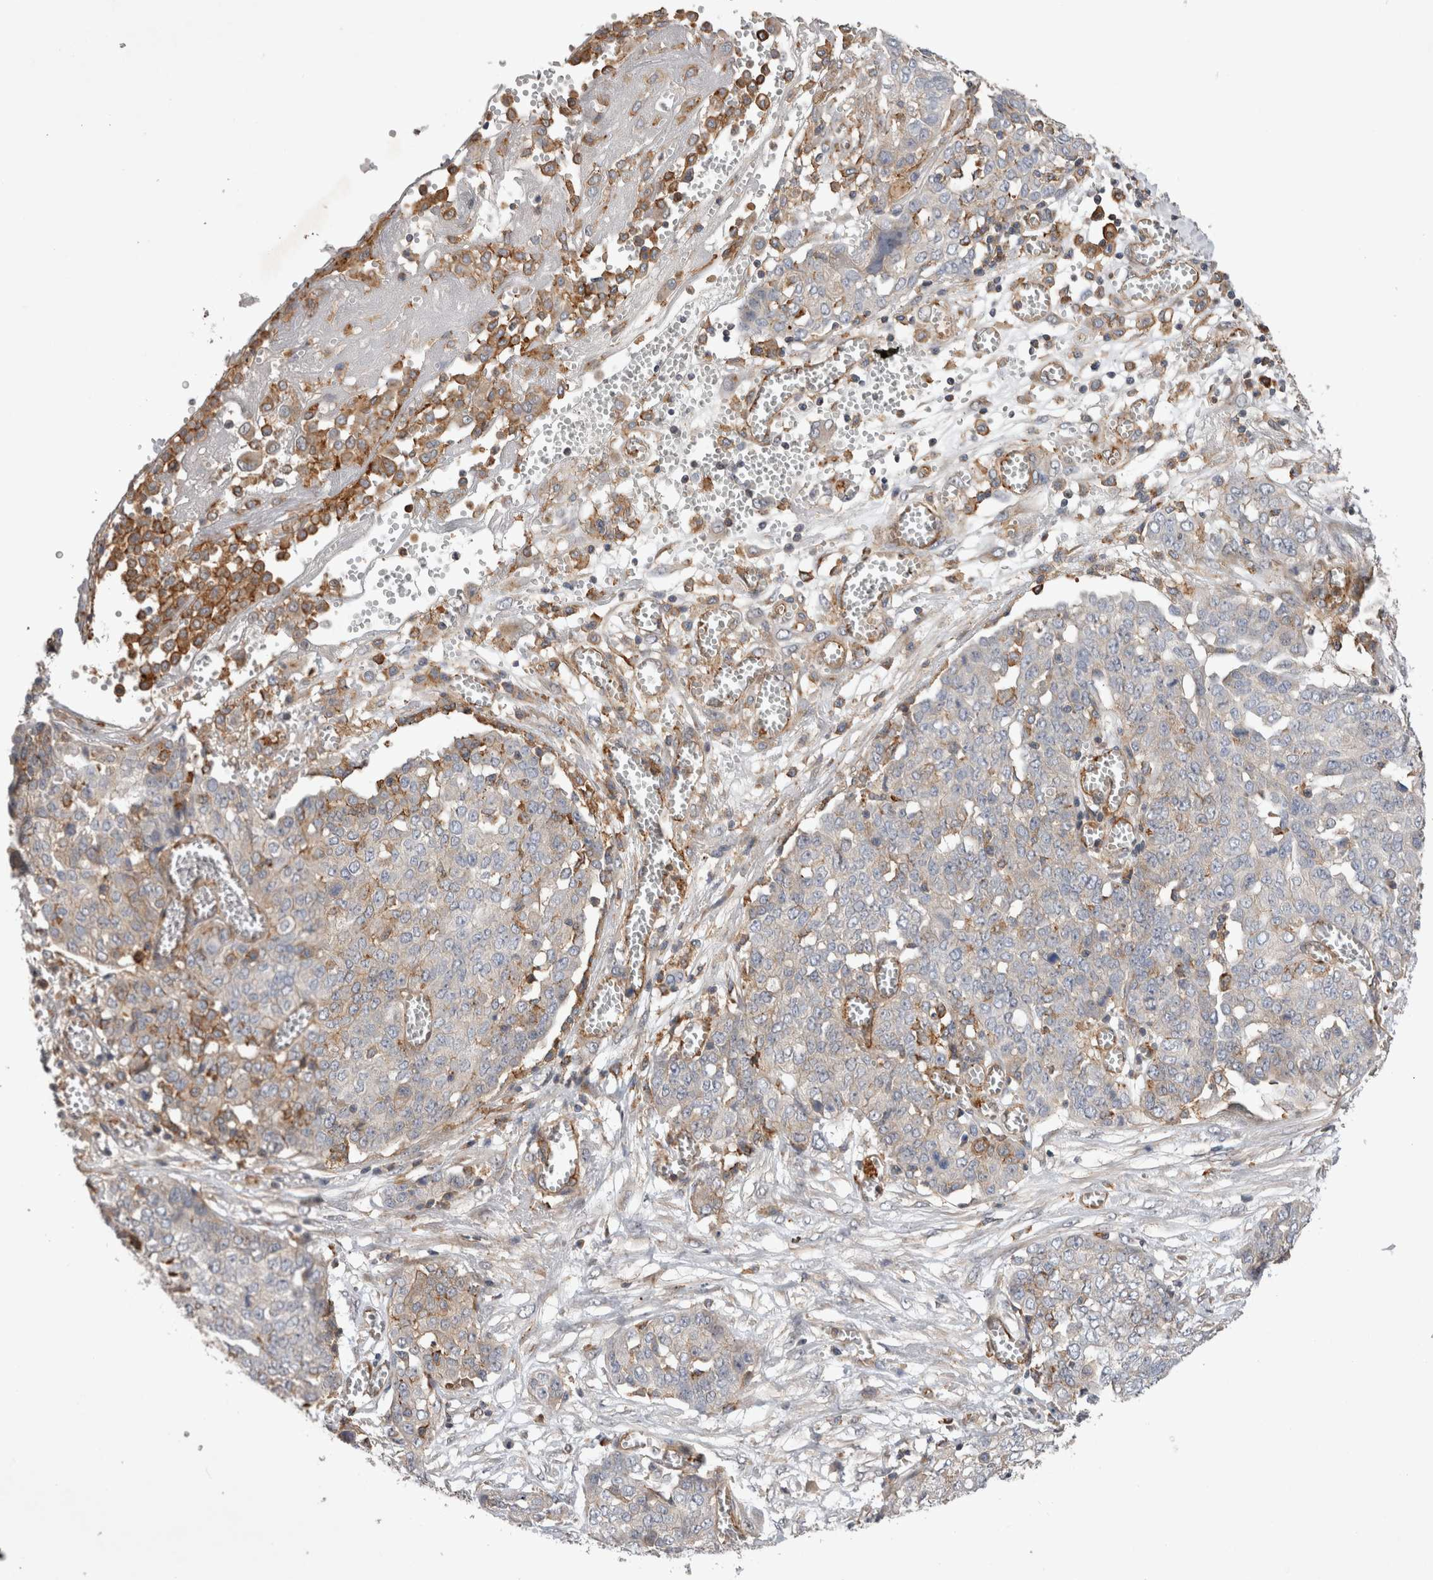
{"staining": {"intensity": "weak", "quantity": "<25%", "location": "cytoplasmic/membranous"}, "tissue": "ovarian cancer", "cell_type": "Tumor cells", "image_type": "cancer", "snomed": [{"axis": "morphology", "description": "Cystadenocarcinoma, serous, NOS"}, {"axis": "topography", "description": "Soft tissue"}, {"axis": "topography", "description": "Ovary"}], "caption": "IHC photomicrograph of neoplastic tissue: human ovarian cancer stained with DAB (3,3'-diaminobenzidine) demonstrates no significant protein expression in tumor cells.", "gene": "BNIP2", "patient": {"sex": "female", "age": 57}}